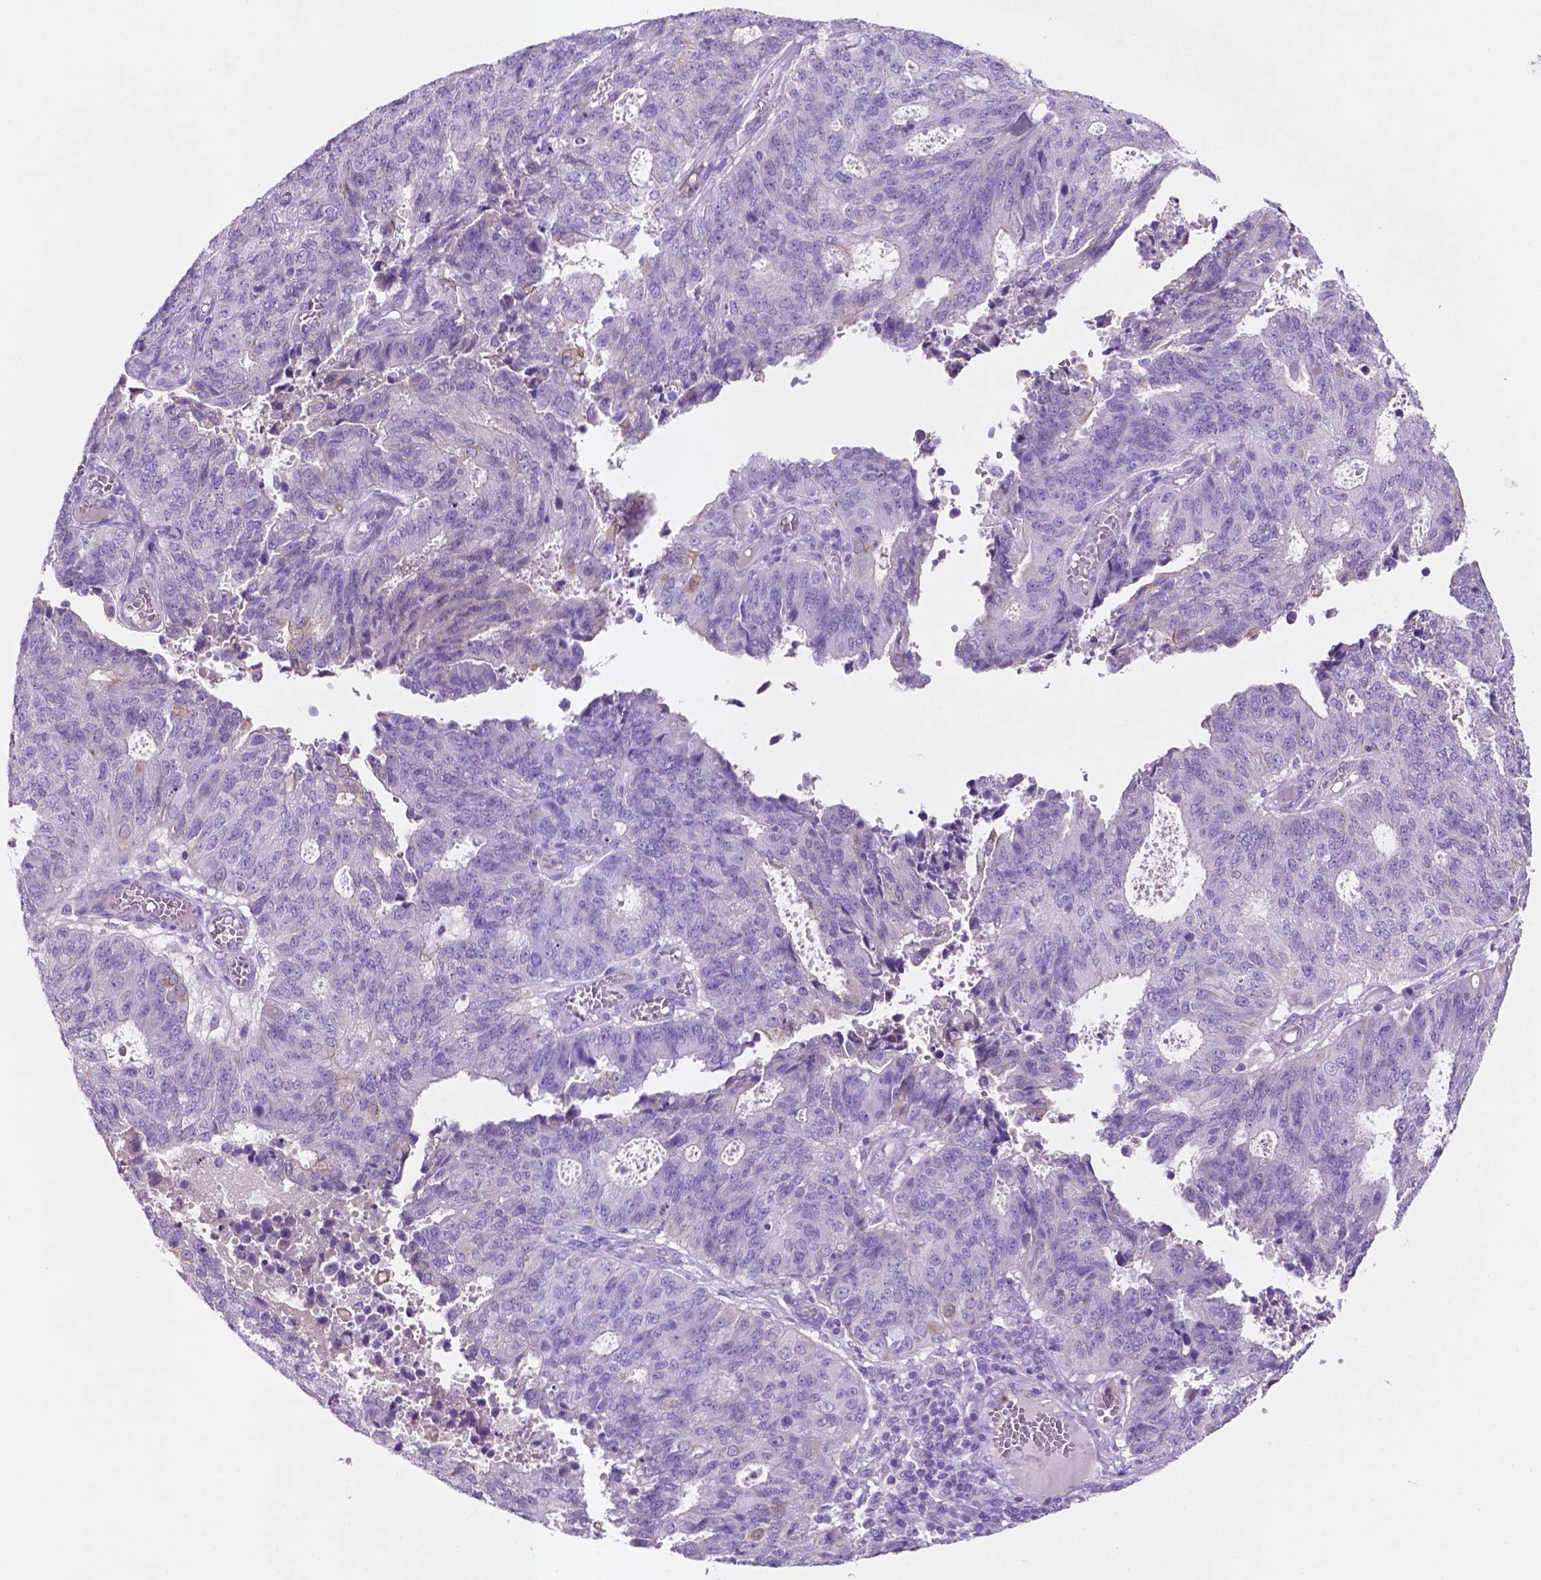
{"staining": {"intensity": "negative", "quantity": "none", "location": "none"}, "tissue": "endometrial cancer", "cell_type": "Tumor cells", "image_type": "cancer", "snomed": [{"axis": "morphology", "description": "Adenocarcinoma, NOS"}, {"axis": "topography", "description": "Endometrium"}], "caption": "Adenocarcinoma (endometrial) stained for a protein using IHC shows no staining tumor cells.", "gene": "POU4F1", "patient": {"sex": "female", "age": 82}}